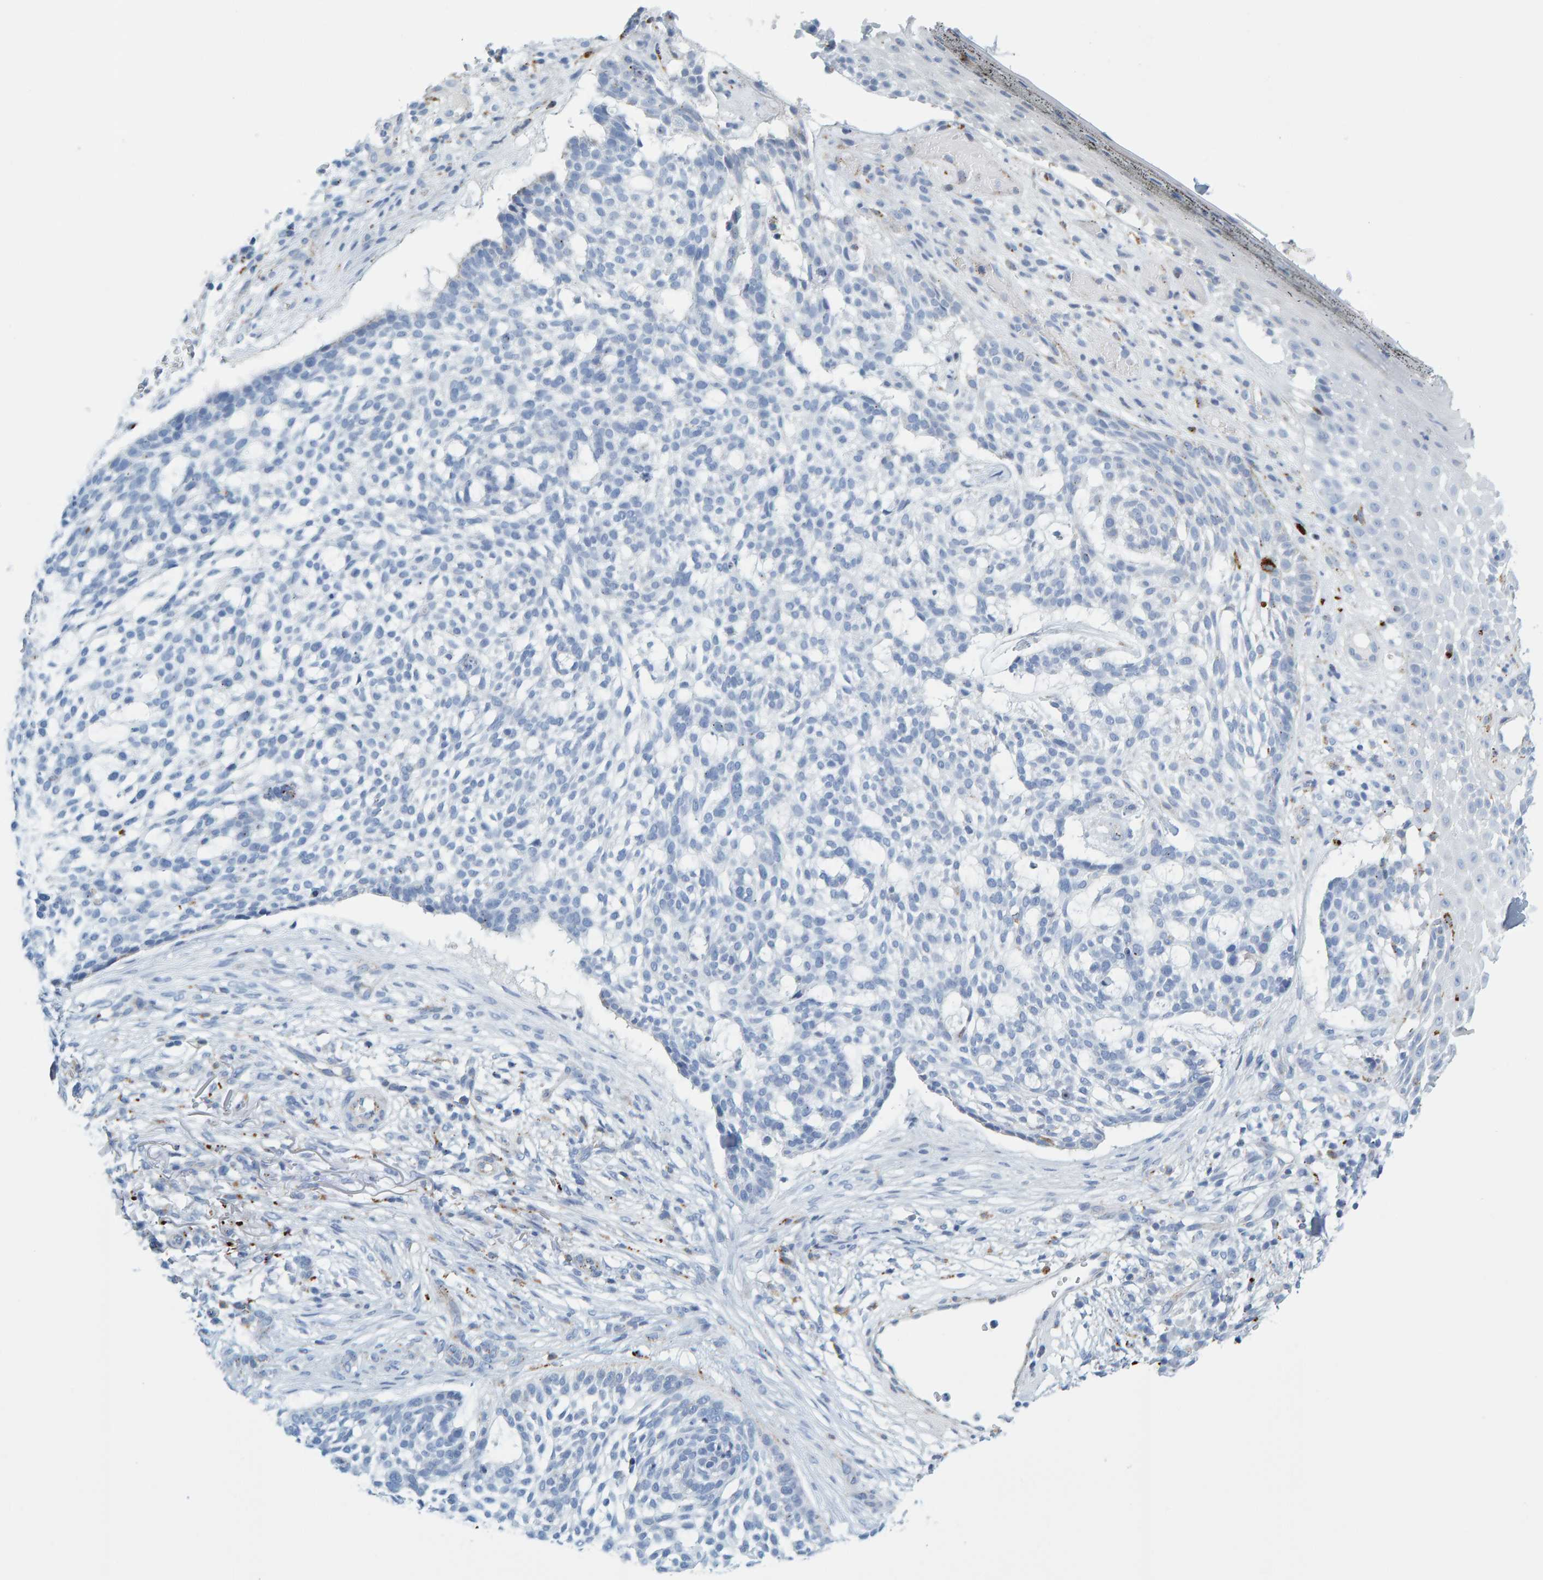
{"staining": {"intensity": "negative", "quantity": "none", "location": "none"}, "tissue": "skin cancer", "cell_type": "Tumor cells", "image_type": "cancer", "snomed": [{"axis": "morphology", "description": "Basal cell carcinoma"}, {"axis": "topography", "description": "Skin"}], "caption": "Basal cell carcinoma (skin) was stained to show a protein in brown. There is no significant positivity in tumor cells.", "gene": "BIN3", "patient": {"sex": "female", "age": 64}}